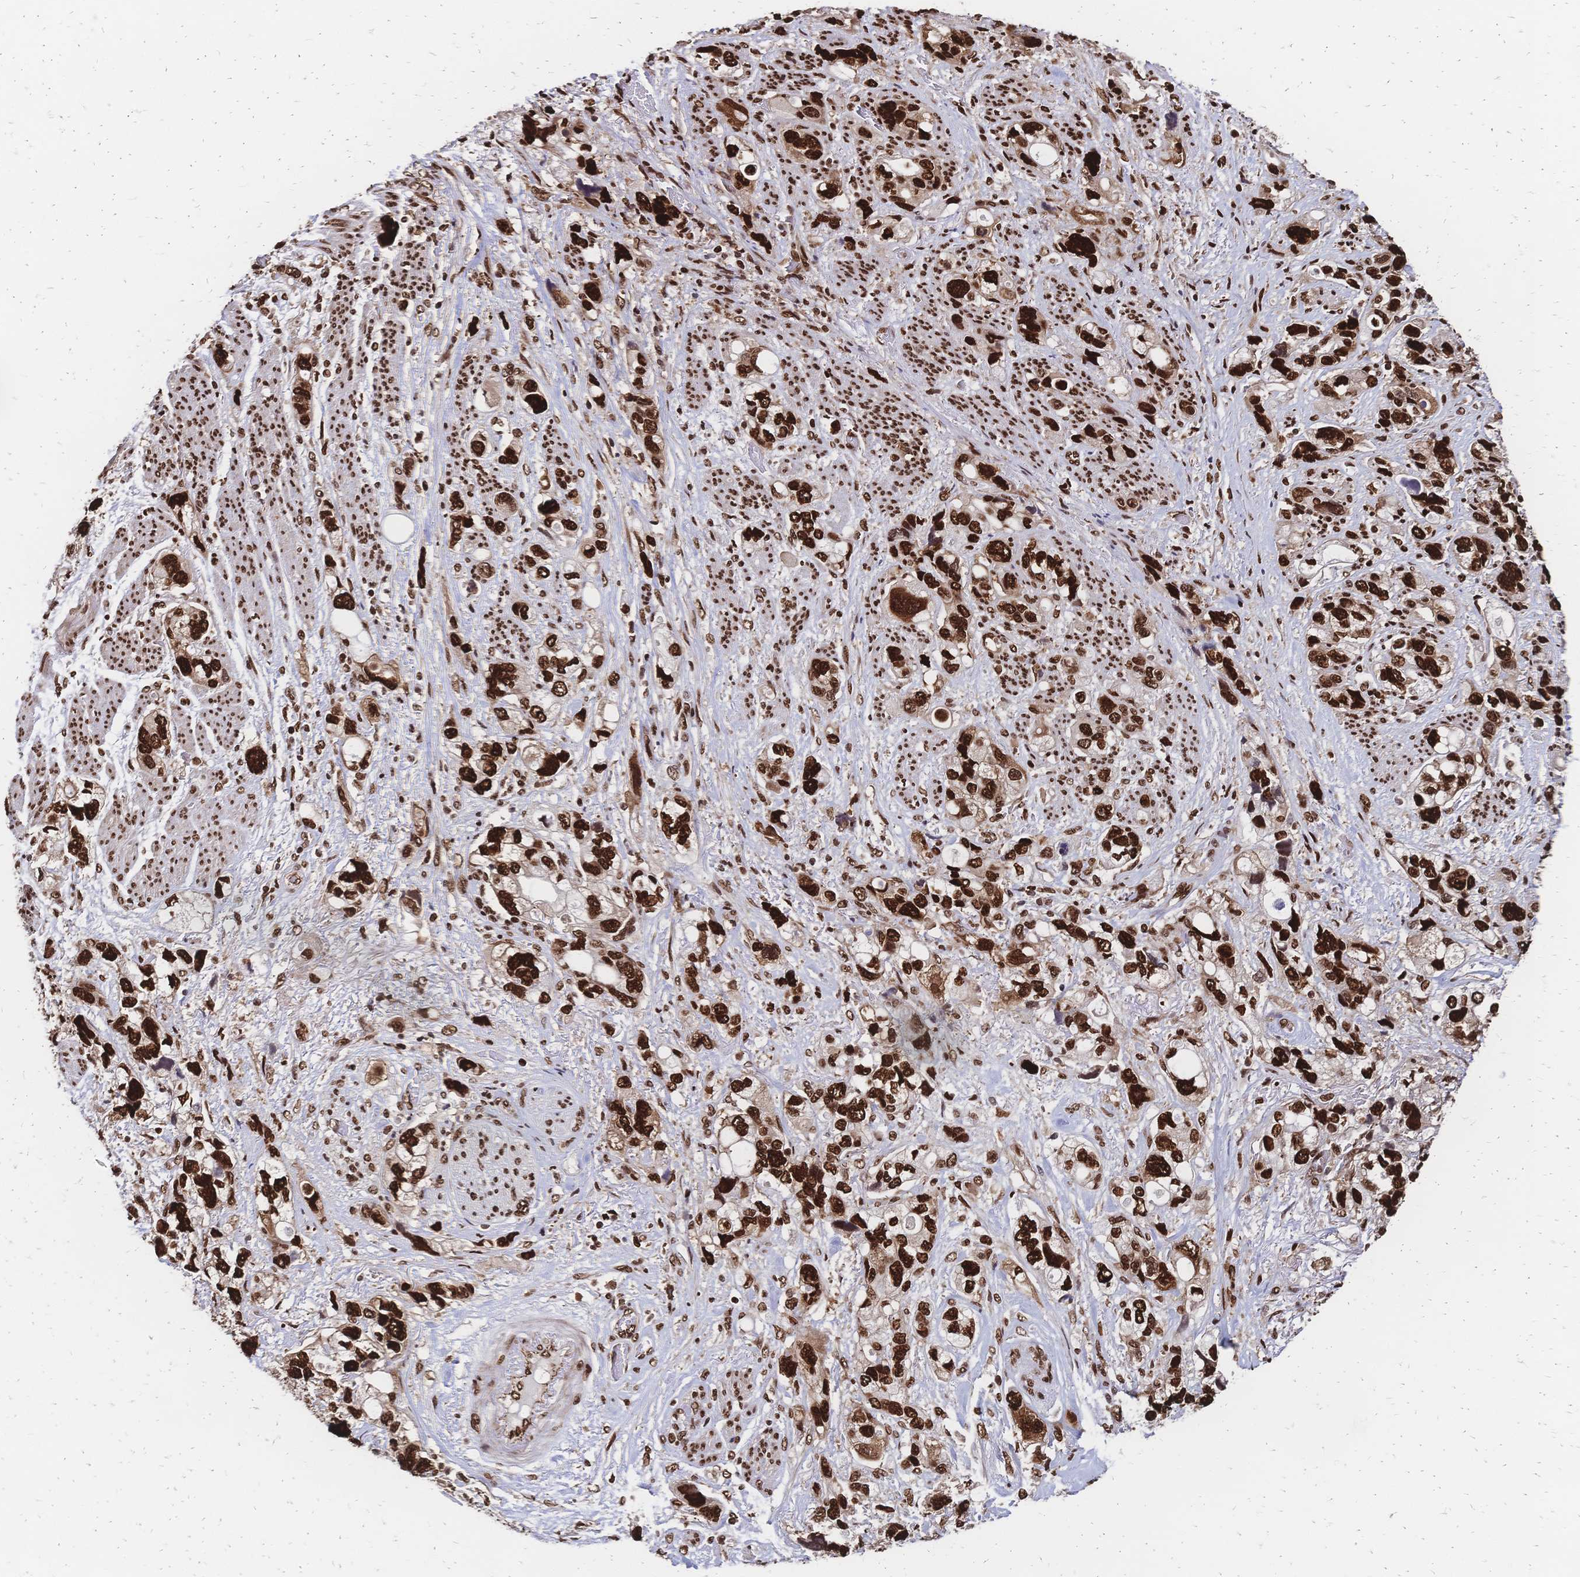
{"staining": {"intensity": "strong", "quantity": ">75%", "location": "nuclear"}, "tissue": "stomach cancer", "cell_type": "Tumor cells", "image_type": "cancer", "snomed": [{"axis": "morphology", "description": "Adenocarcinoma, NOS"}, {"axis": "topography", "description": "Stomach, upper"}], "caption": "Protein staining reveals strong nuclear positivity in about >75% of tumor cells in adenocarcinoma (stomach).", "gene": "HDGF", "patient": {"sex": "female", "age": 81}}